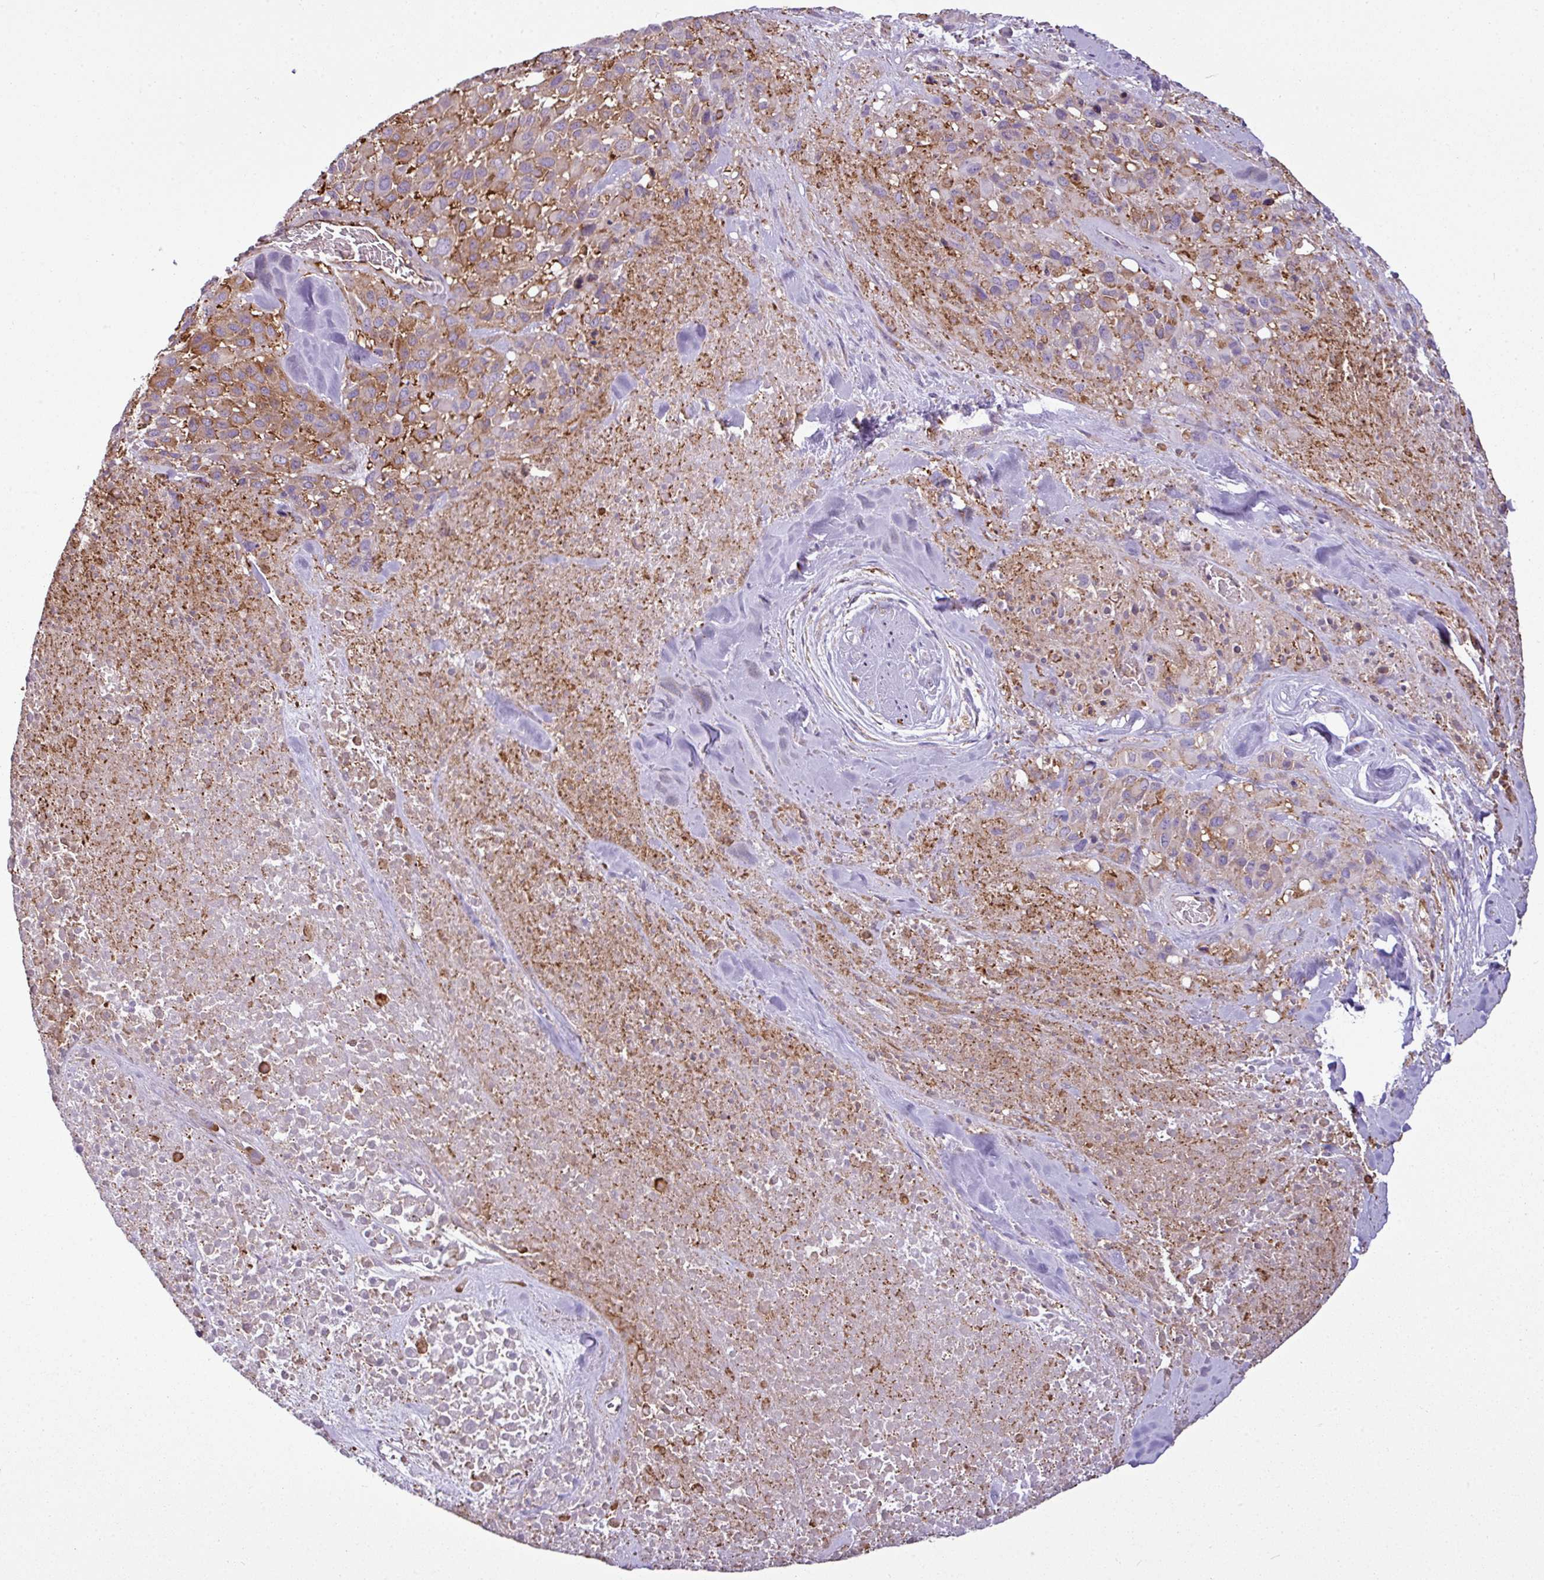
{"staining": {"intensity": "moderate", "quantity": "25%-75%", "location": "cytoplasmic/membranous"}, "tissue": "melanoma", "cell_type": "Tumor cells", "image_type": "cancer", "snomed": [{"axis": "morphology", "description": "Malignant melanoma, Metastatic site"}, {"axis": "topography", "description": "Skin"}], "caption": "This photomicrograph shows immunohistochemistry staining of melanoma, with medium moderate cytoplasmic/membranous positivity in about 25%-75% of tumor cells.", "gene": "XNDC1N", "patient": {"sex": "female", "age": 81}}